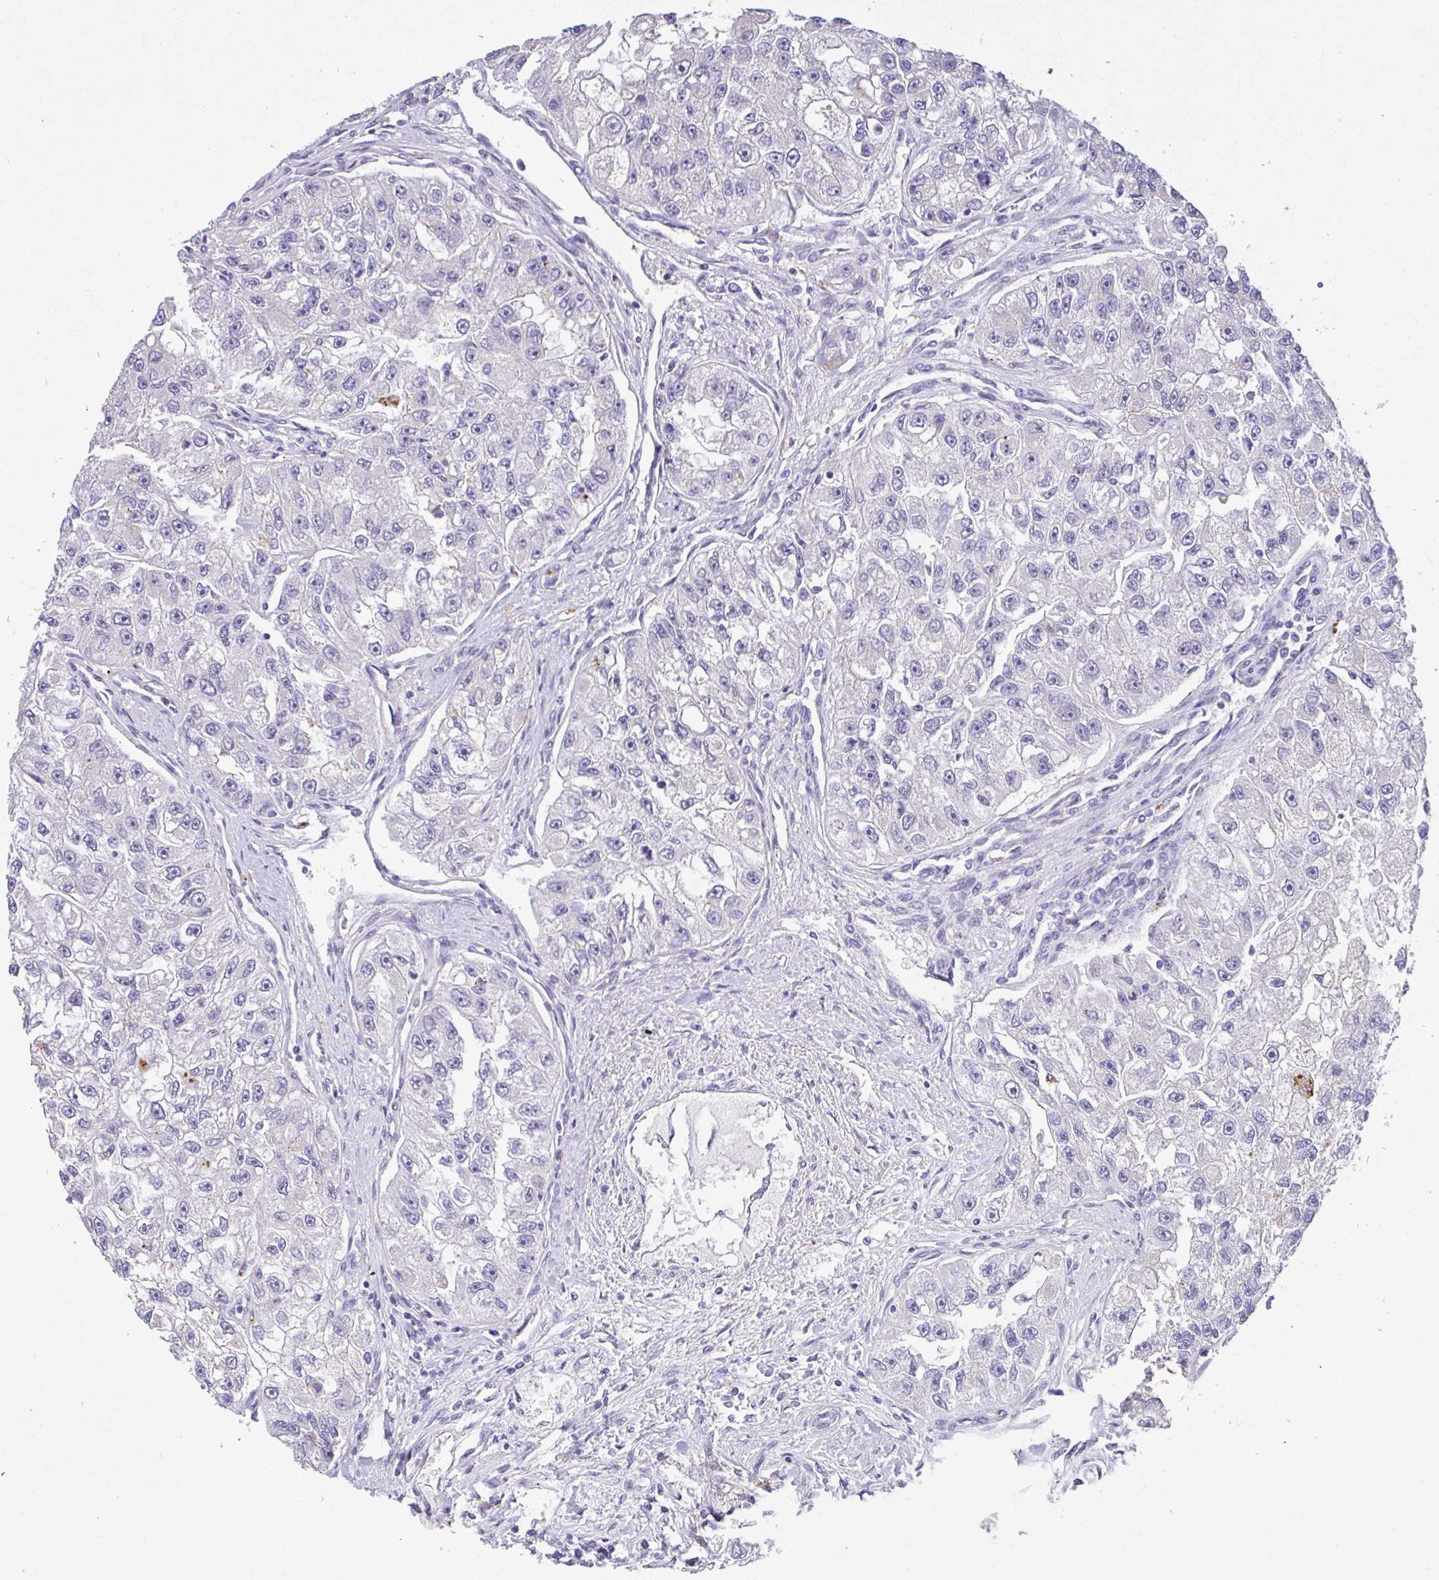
{"staining": {"intensity": "negative", "quantity": "none", "location": "none"}, "tissue": "renal cancer", "cell_type": "Tumor cells", "image_type": "cancer", "snomed": [{"axis": "morphology", "description": "Adenocarcinoma, NOS"}, {"axis": "topography", "description": "Kidney"}], "caption": "Human renal adenocarcinoma stained for a protein using IHC reveals no expression in tumor cells.", "gene": "EPN3", "patient": {"sex": "male", "age": 63}}